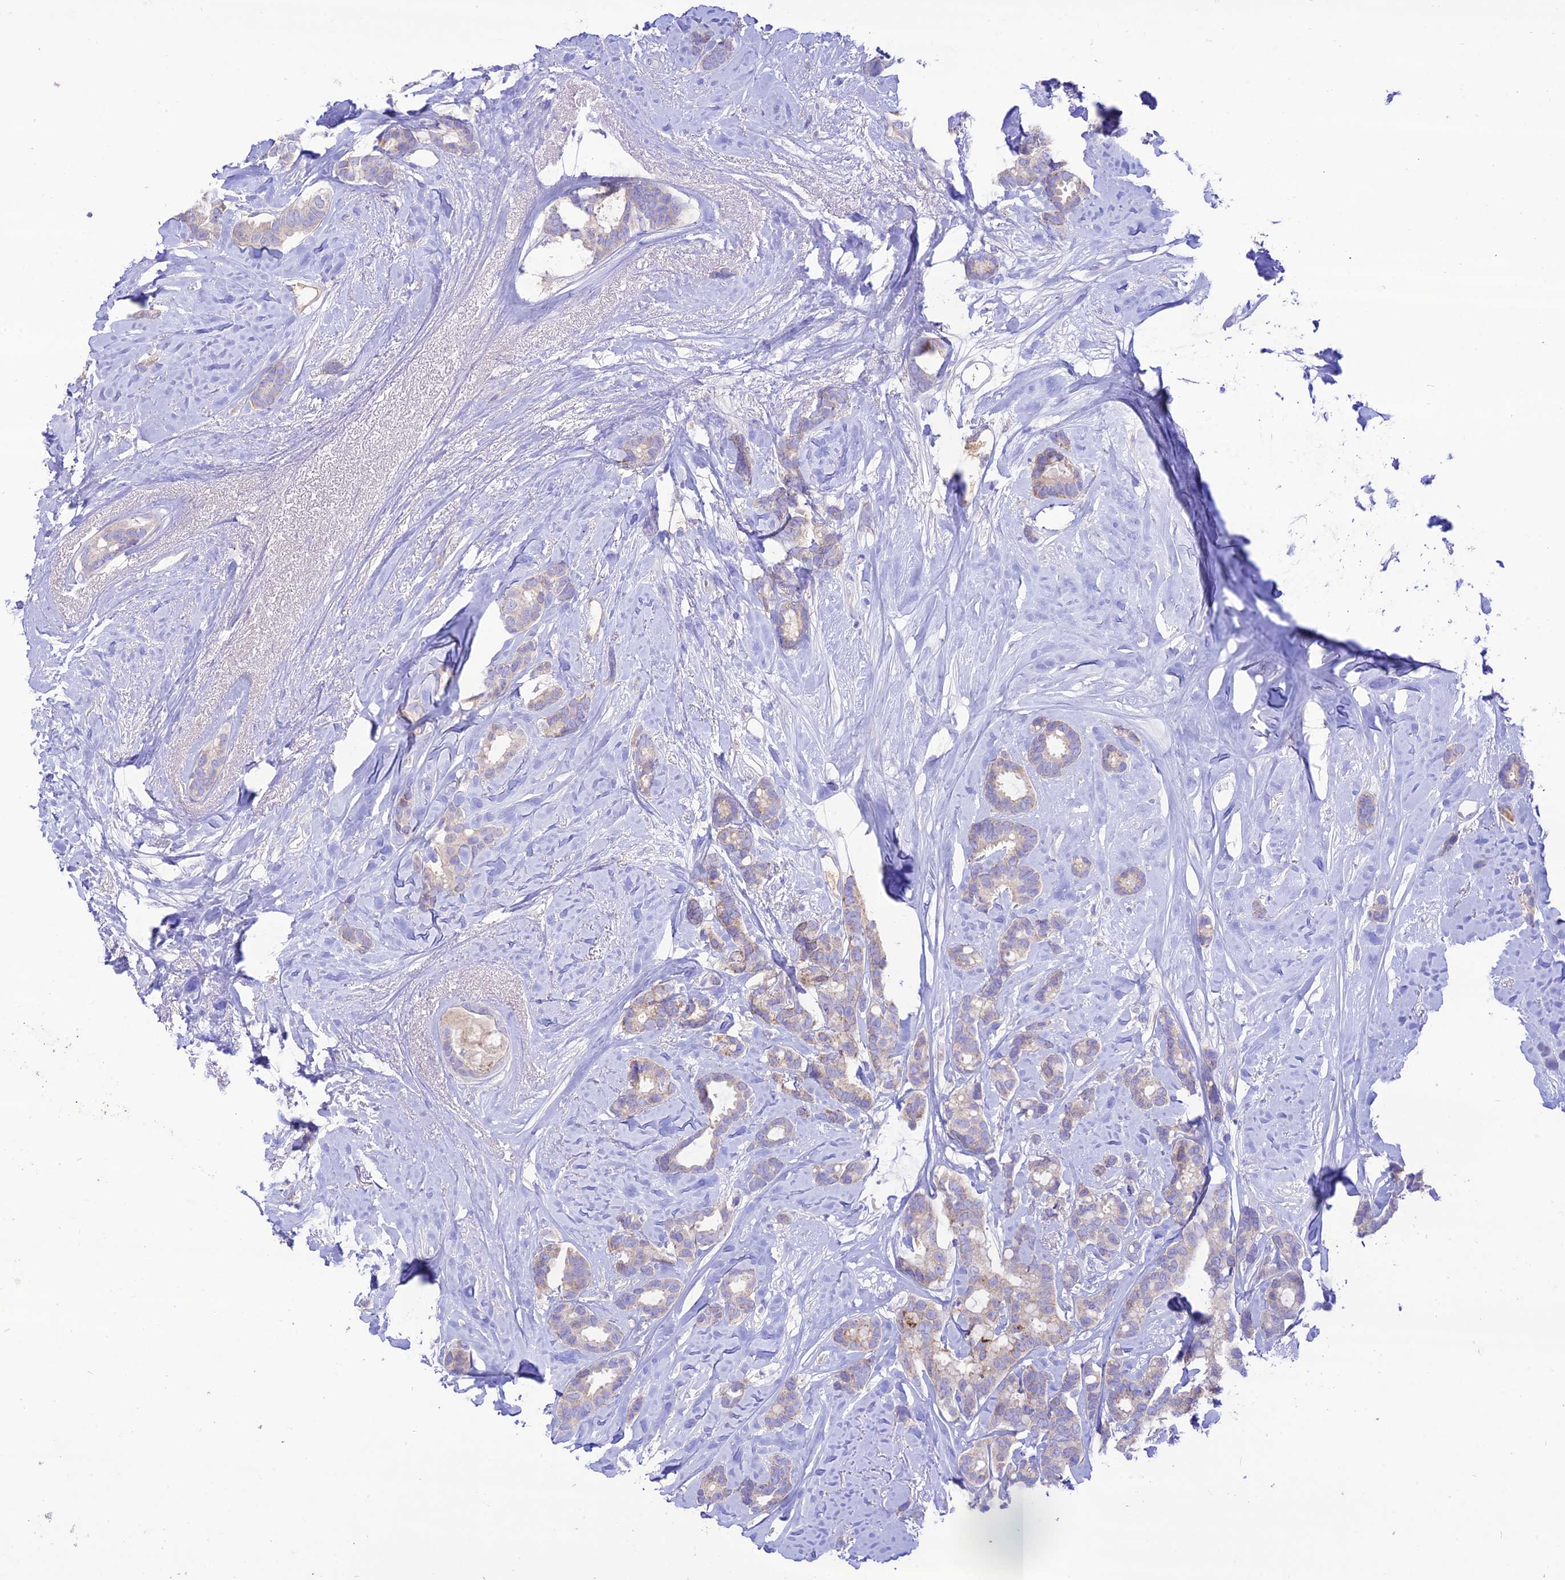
{"staining": {"intensity": "weak", "quantity": "<25%", "location": "cytoplasmic/membranous"}, "tissue": "breast cancer", "cell_type": "Tumor cells", "image_type": "cancer", "snomed": [{"axis": "morphology", "description": "Duct carcinoma"}, {"axis": "topography", "description": "Breast"}], "caption": "Immunohistochemistry of breast cancer (infiltrating ductal carcinoma) exhibits no expression in tumor cells. (IHC, brightfield microscopy, high magnification).", "gene": "NLRP9", "patient": {"sex": "female", "age": 87}}